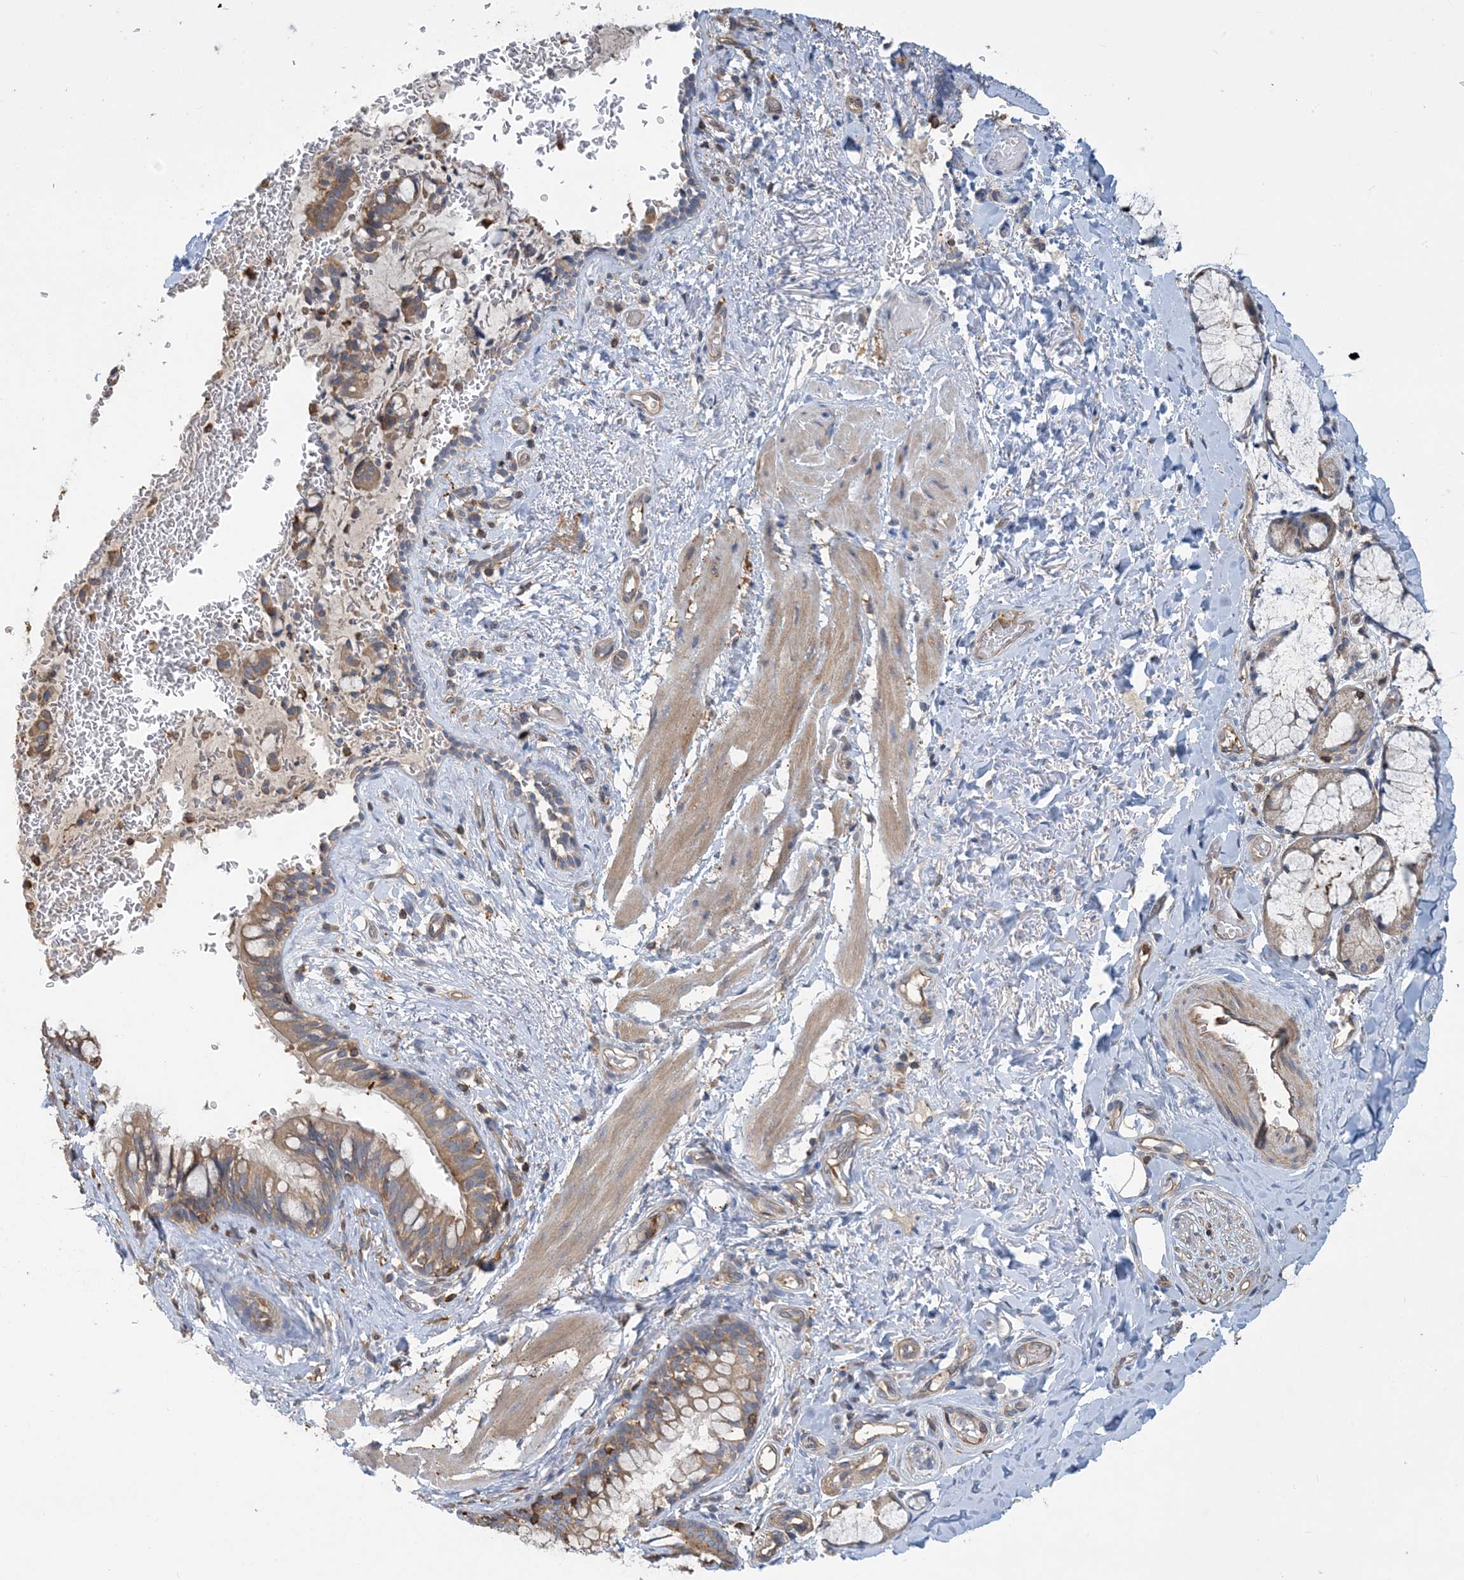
{"staining": {"intensity": "moderate", "quantity": ">75%", "location": "cytoplasmic/membranous"}, "tissue": "bronchus", "cell_type": "Respiratory epithelial cells", "image_type": "normal", "snomed": [{"axis": "morphology", "description": "Normal tissue, NOS"}, {"axis": "topography", "description": "Cartilage tissue"}, {"axis": "topography", "description": "Bronchus"}], "caption": "Immunohistochemical staining of benign human bronchus exhibits moderate cytoplasmic/membranous protein staining in approximately >75% of respiratory epithelial cells.", "gene": "SFMBT2", "patient": {"sex": "female", "age": 36}}